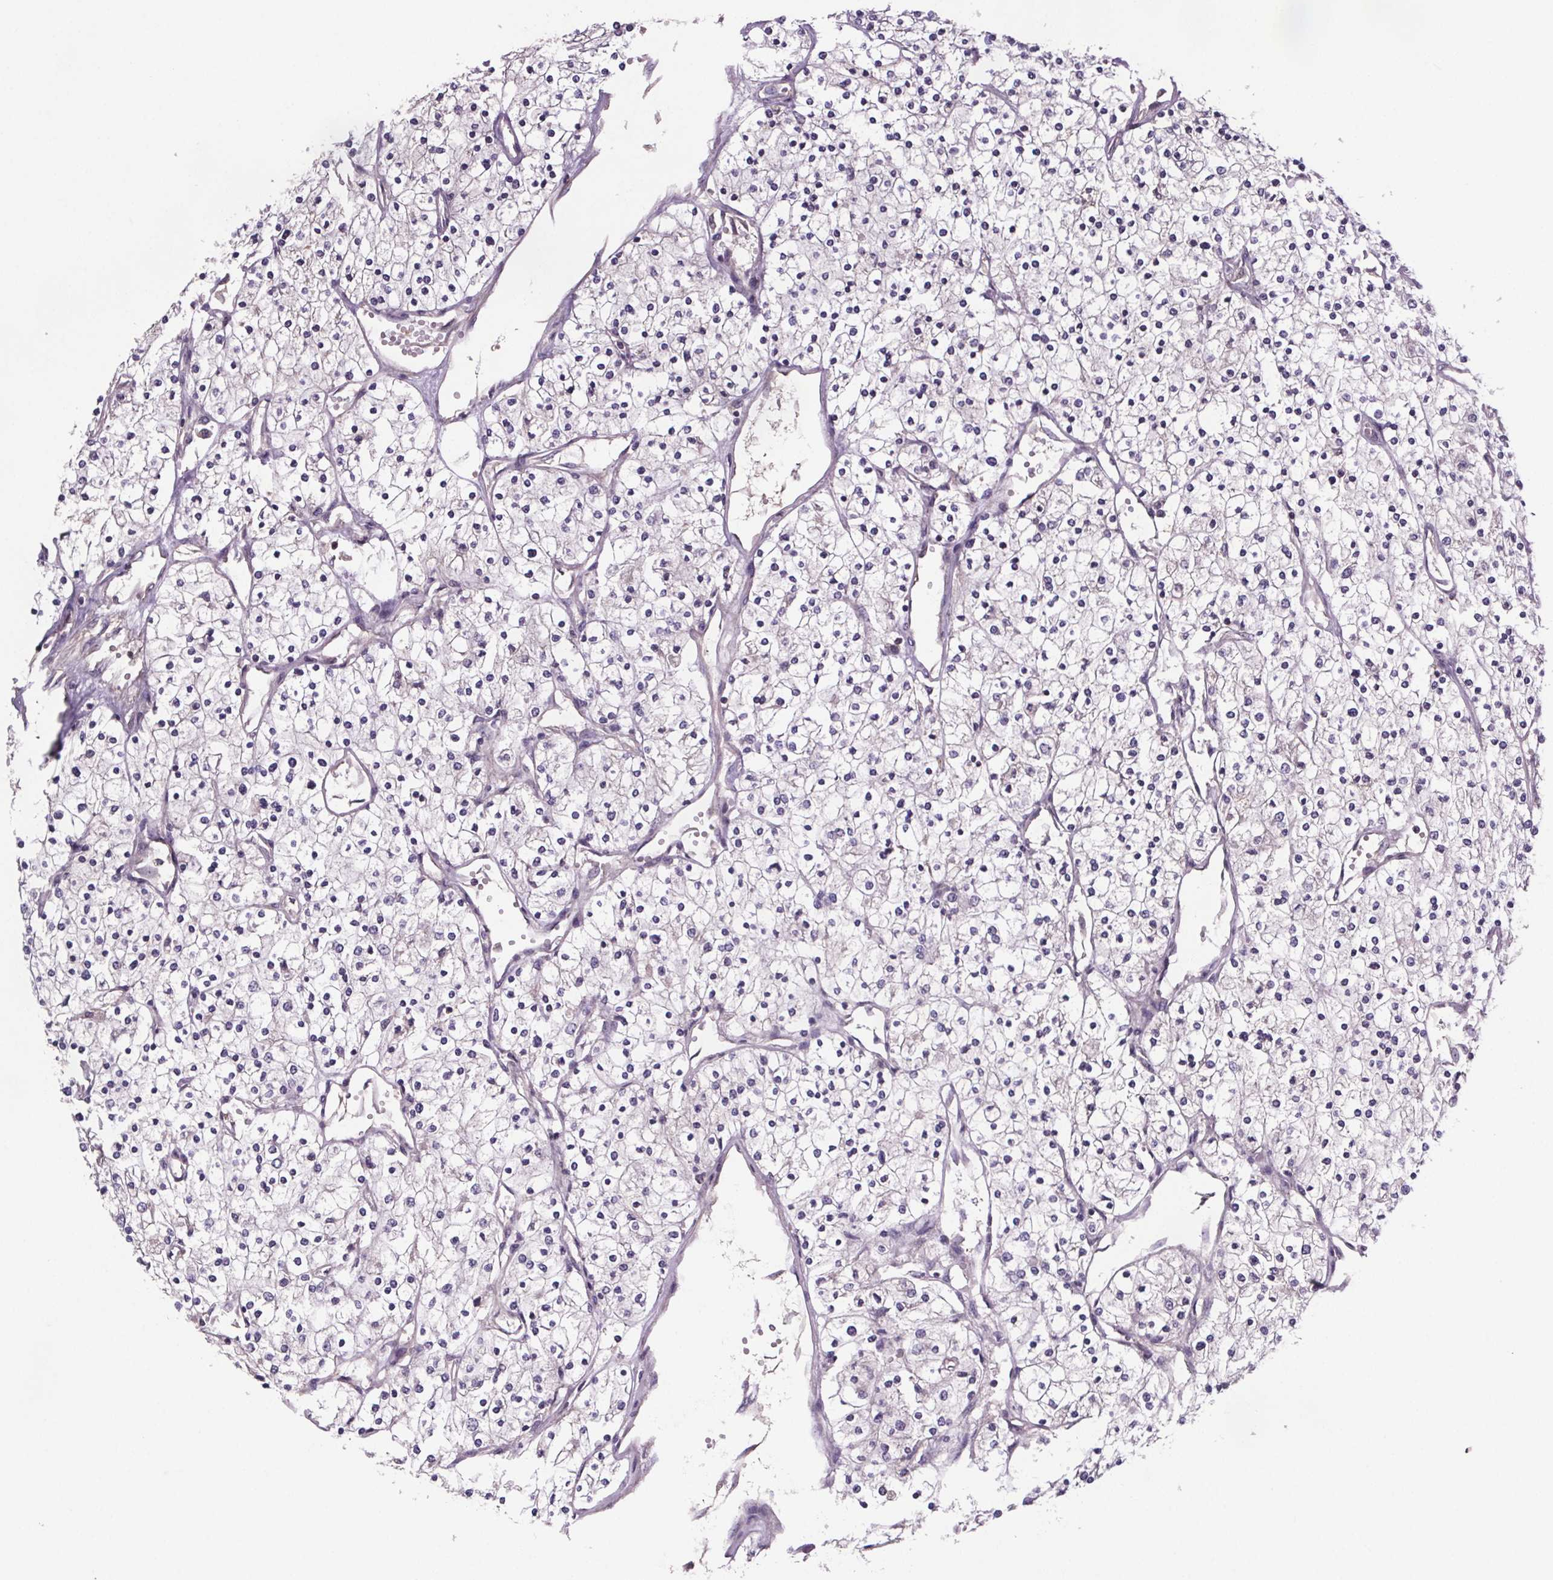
{"staining": {"intensity": "negative", "quantity": "none", "location": "none"}, "tissue": "renal cancer", "cell_type": "Tumor cells", "image_type": "cancer", "snomed": [{"axis": "morphology", "description": "Adenocarcinoma, NOS"}, {"axis": "topography", "description": "Kidney"}], "caption": "Human adenocarcinoma (renal) stained for a protein using IHC reveals no positivity in tumor cells.", "gene": "CLN3", "patient": {"sex": "male", "age": 80}}